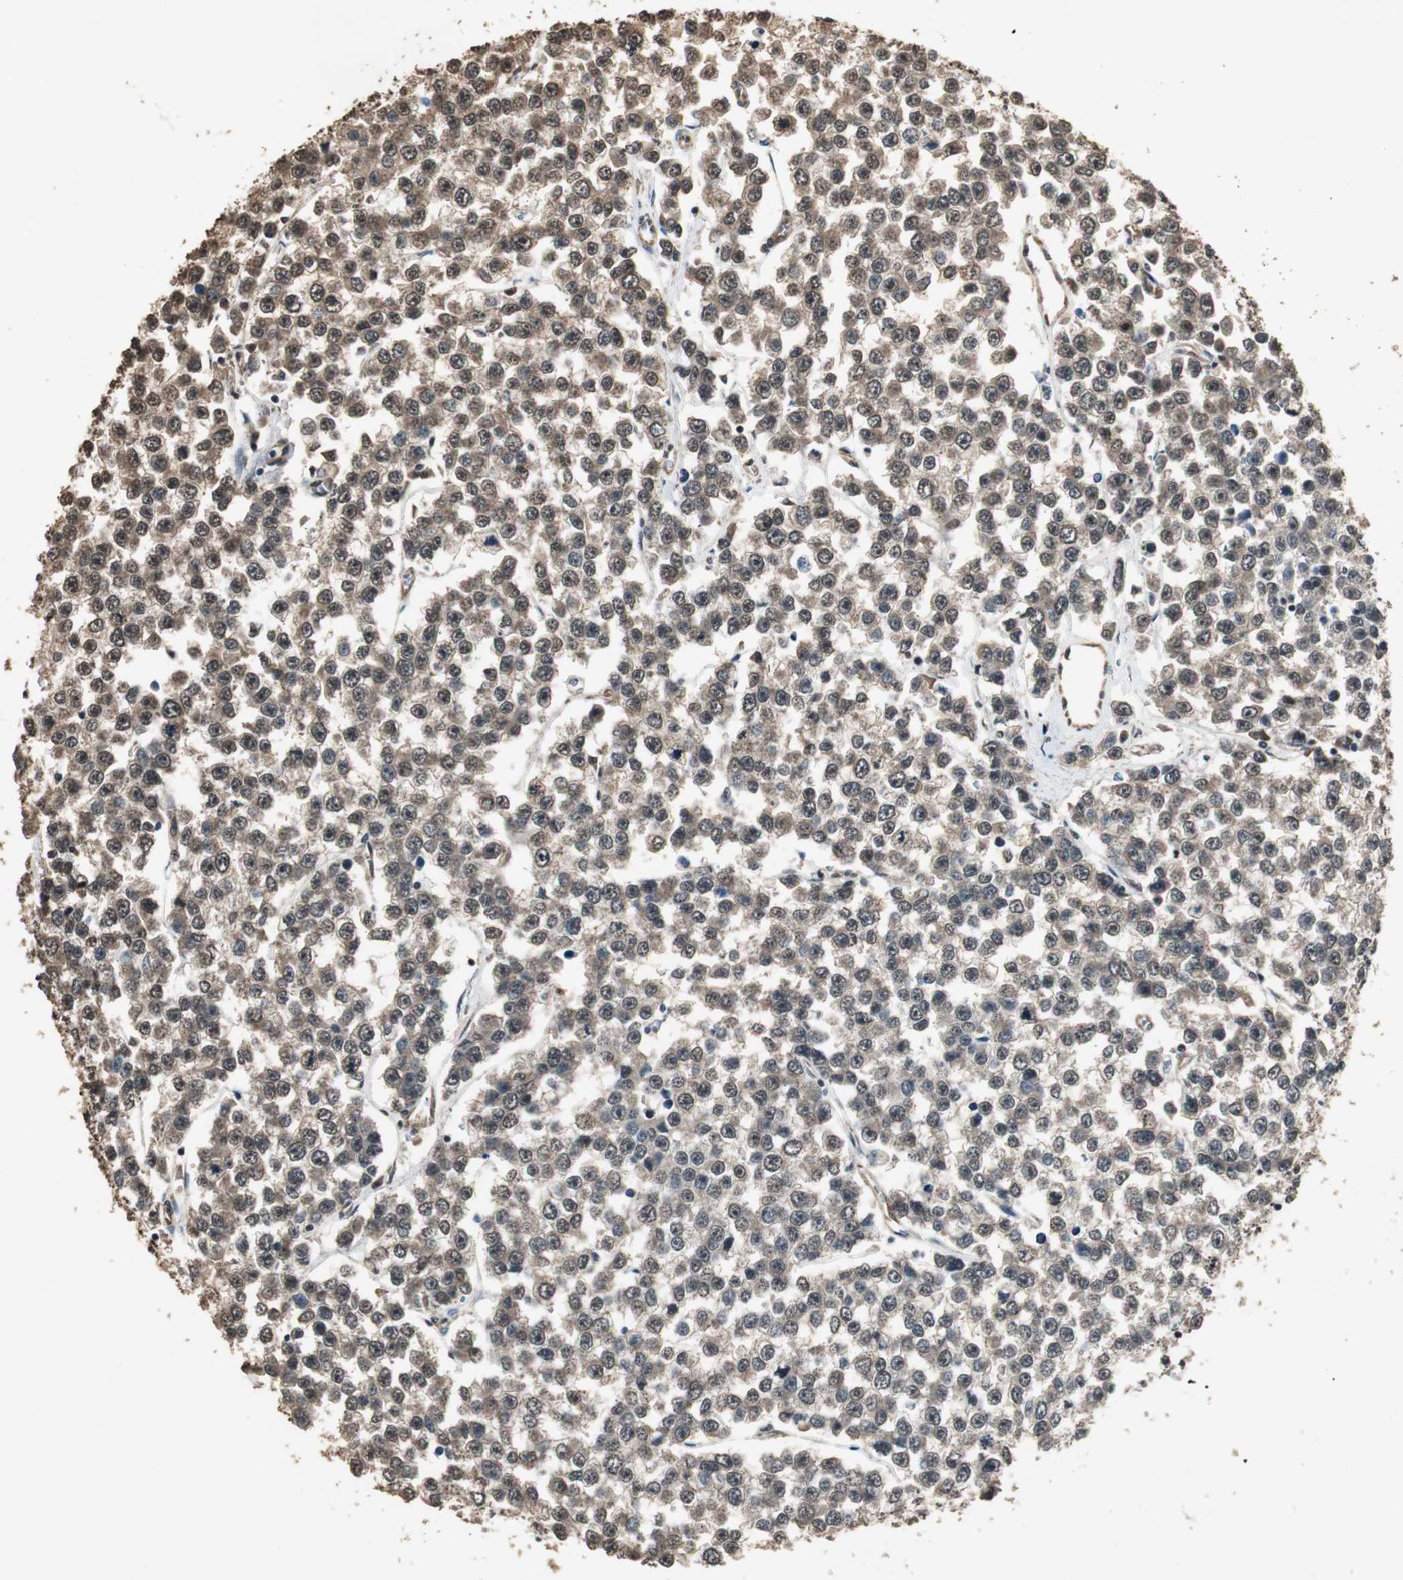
{"staining": {"intensity": "moderate", "quantity": ">75%", "location": "cytoplasmic/membranous,nuclear"}, "tissue": "testis cancer", "cell_type": "Tumor cells", "image_type": "cancer", "snomed": [{"axis": "morphology", "description": "Seminoma, NOS"}, {"axis": "morphology", "description": "Carcinoma, Embryonal, NOS"}, {"axis": "topography", "description": "Testis"}], "caption": "A high-resolution histopathology image shows immunohistochemistry staining of testis embryonal carcinoma, which demonstrates moderate cytoplasmic/membranous and nuclear positivity in approximately >75% of tumor cells.", "gene": "PPP1R13B", "patient": {"sex": "male", "age": 52}}